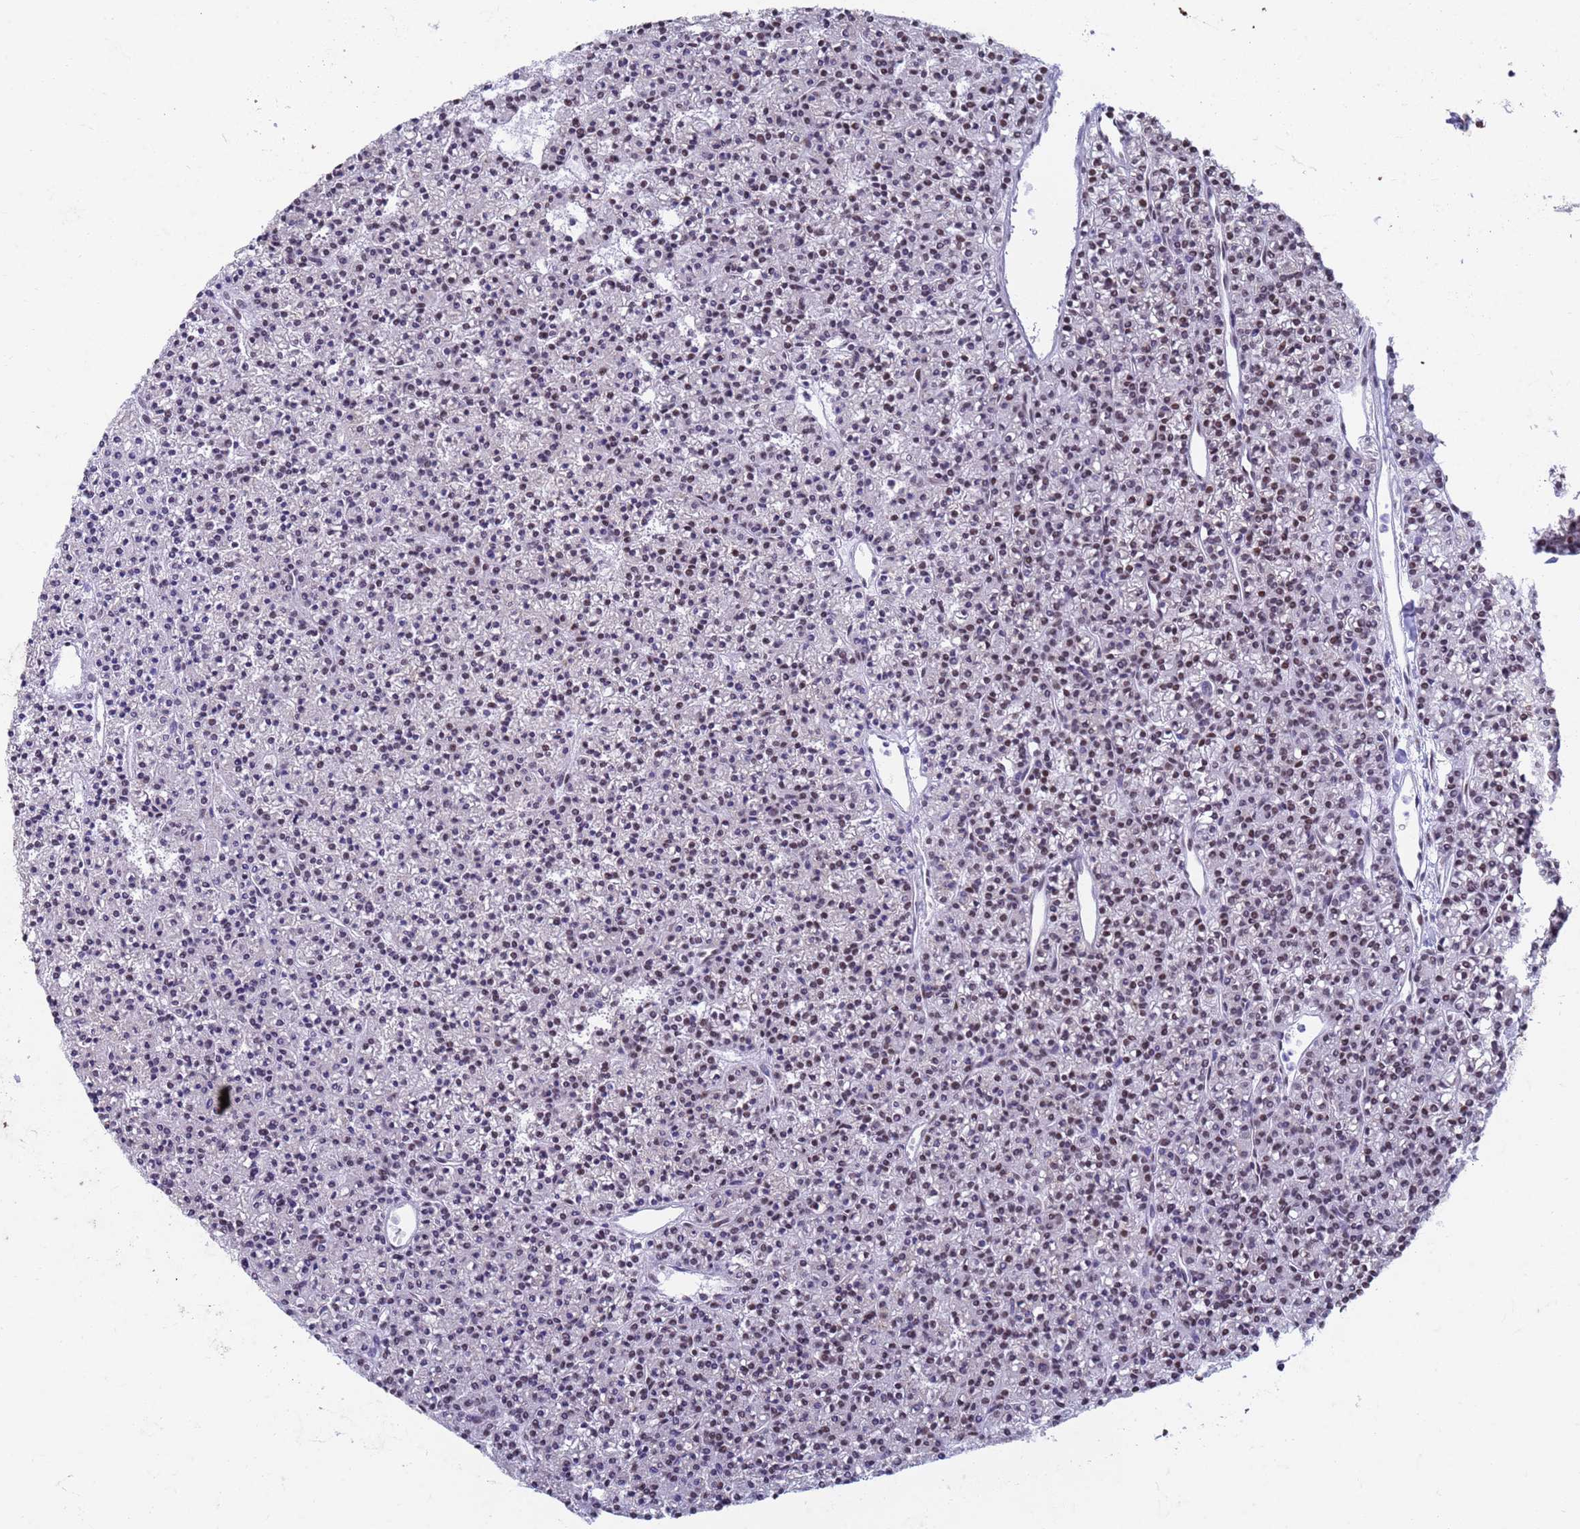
{"staining": {"intensity": "weak", "quantity": "25%-75%", "location": "nuclear"}, "tissue": "parathyroid gland", "cell_type": "Glandular cells", "image_type": "normal", "snomed": [{"axis": "morphology", "description": "Normal tissue, NOS"}, {"axis": "topography", "description": "Parathyroid gland"}], "caption": "Immunohistochemical staining of normal parathyroid gland demonstrates weak nuclear protein staining in about 25%-75% of glandular cells.", "gene": "FAM170B", "patient": {"sex": "female", "age": 45}}